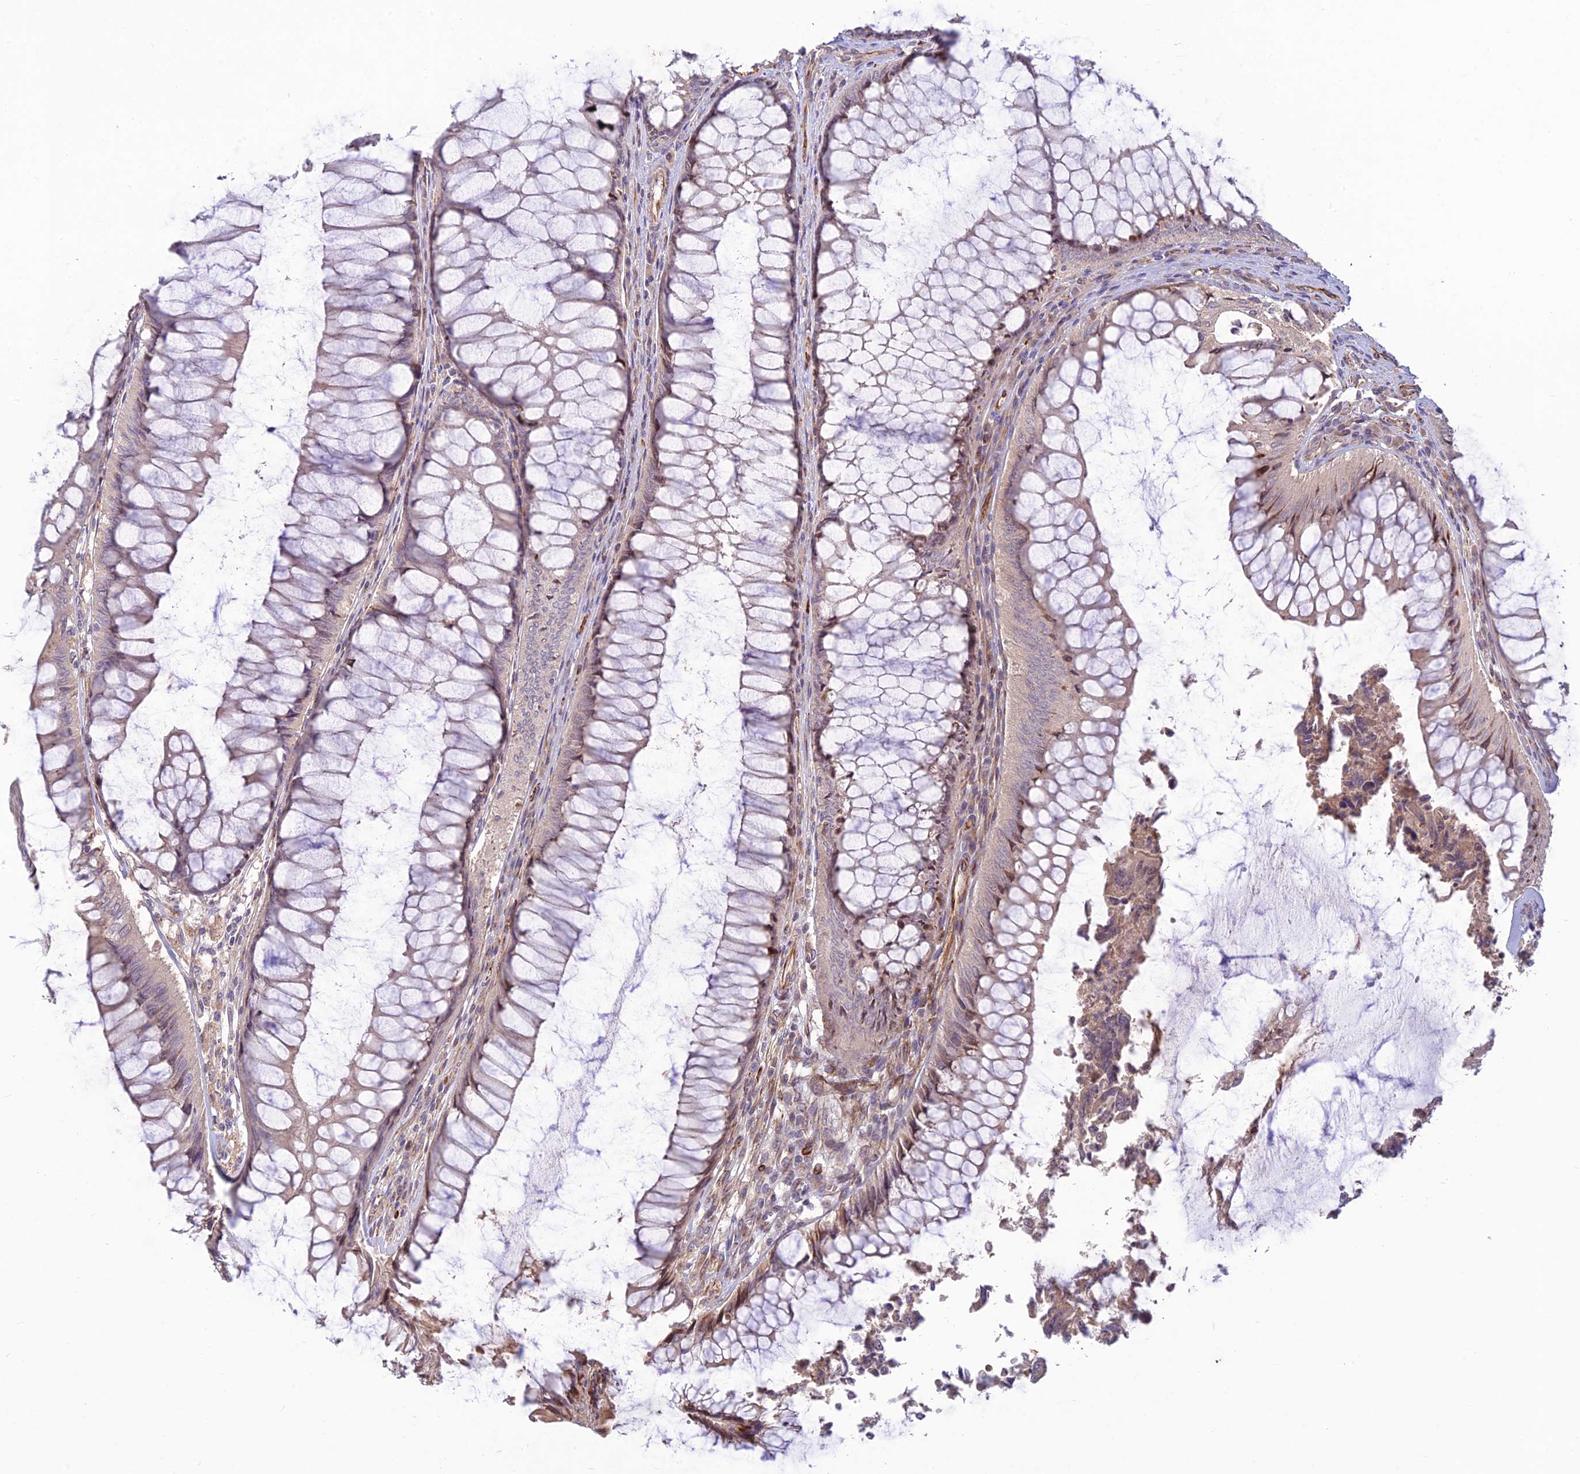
{"staining": {"intensity": "weak", "quantity": "<25%", "location": "cytoplasmic/membranous"}, "tissue": "colorectal cancer", "cell_type": "Tumor cells", "image_type": "cancer", "snomed": [{"axis": "morphology", "description": "Adenocarcinoma, NOS"}, {"axis": "topography", "description": "Colon"}], "caption": "Immunohistochemistry (IHC) histopathology image of human colorectal cancer stained for a protein (brown), which reveals no staining in tumor cells.", "gene": "ST8SIA5", "patient": {"sex": "female", "age": 67}}